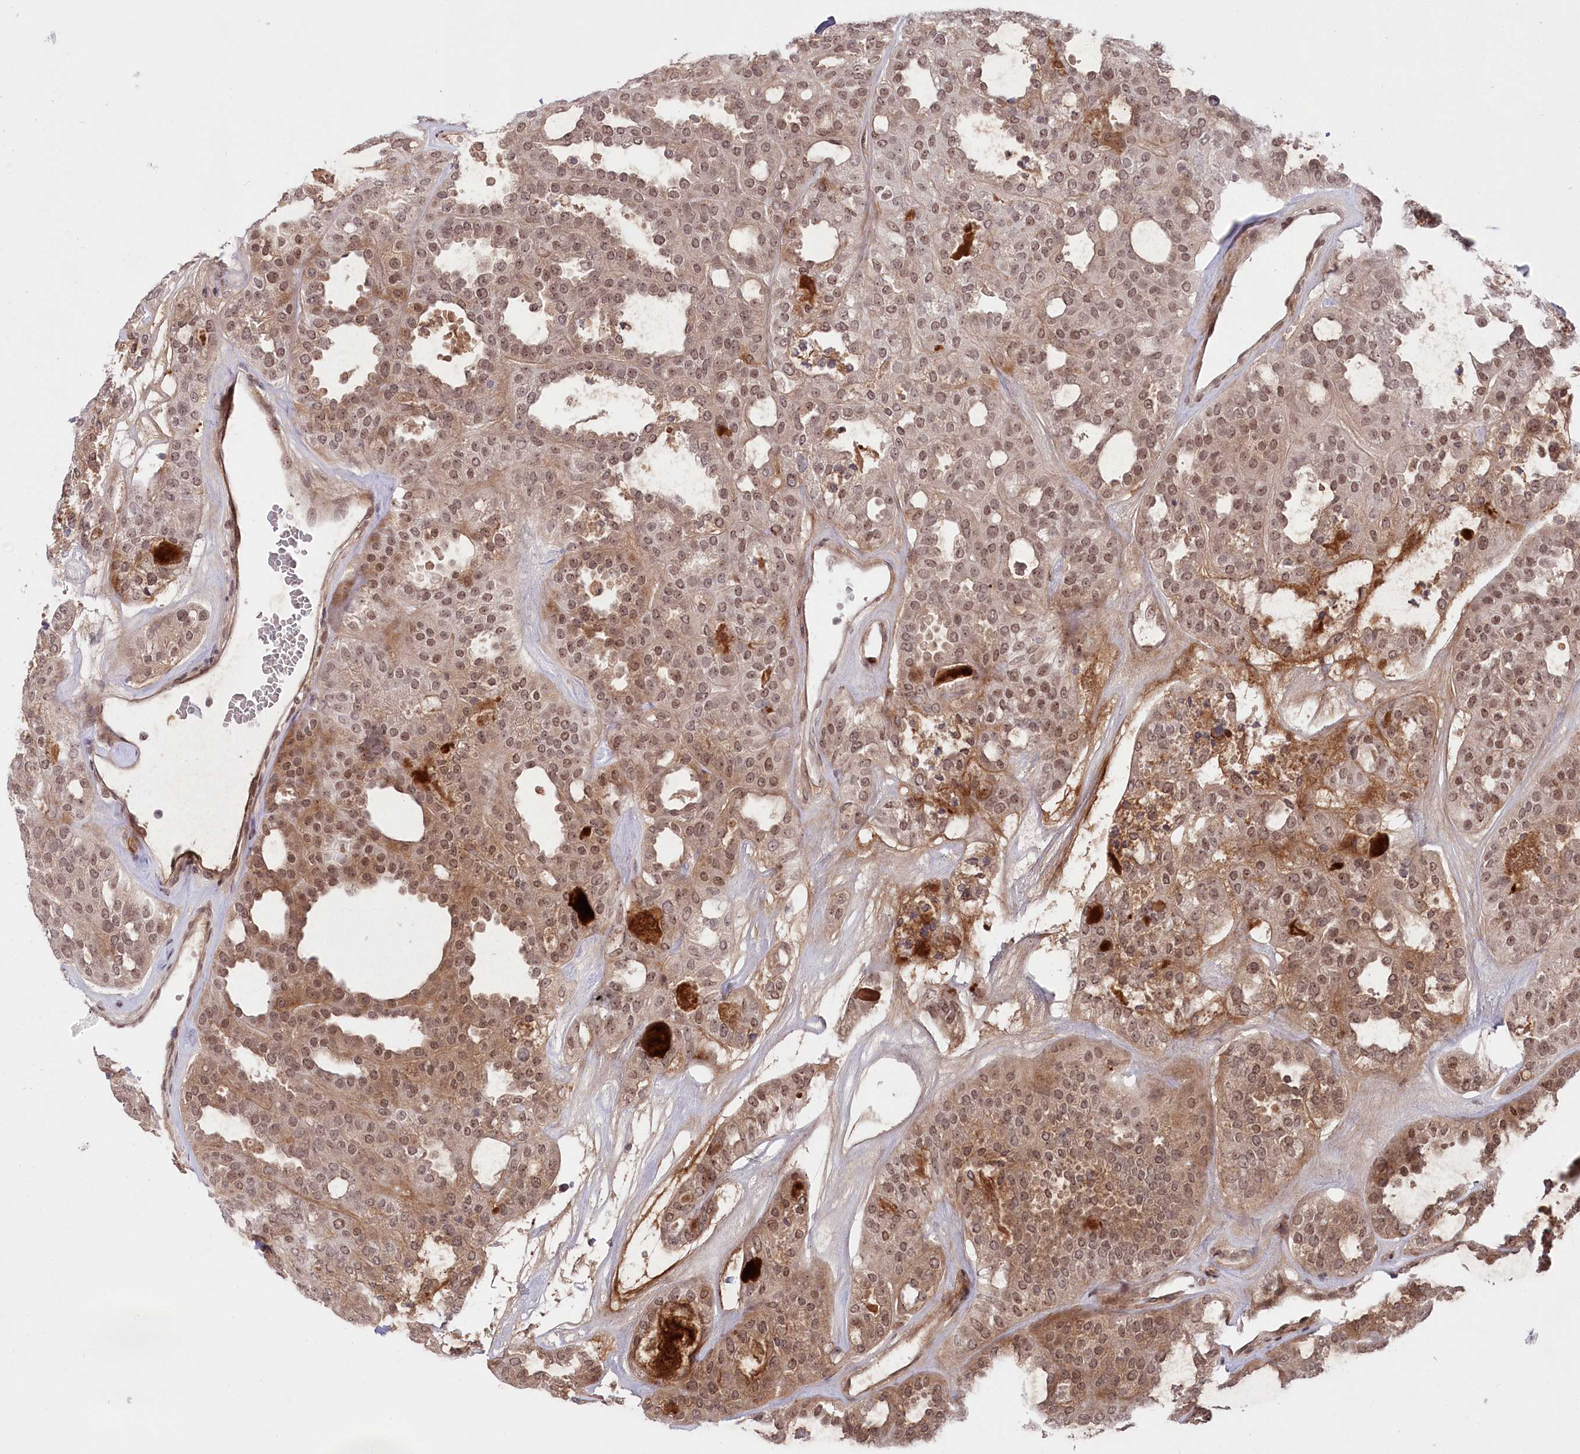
{"staining": {"intensity": "moderate", "quantity": ">75%", "location": "cytoplasmic/membranous,nuclear"}, "tissue": "thyroid cancer", "cell_type": "Tumor cells", "image_type": "cancer", "snomed": [{"axis": "morphology", "description": "Follicular adenoma carcinoma, NOS"}, {"axis": "topography", "description": "Thyroid gland"}], "caption": "Human follicular adenoma carcinoma (thyroid) stained with a brown dye demonstrates moderate cytoplasmic/membranous and nuclear positive expression in about >75% of tumor cells.", "gene": "CGGBP1", "patient": {"sex": "male", "age": 75}}